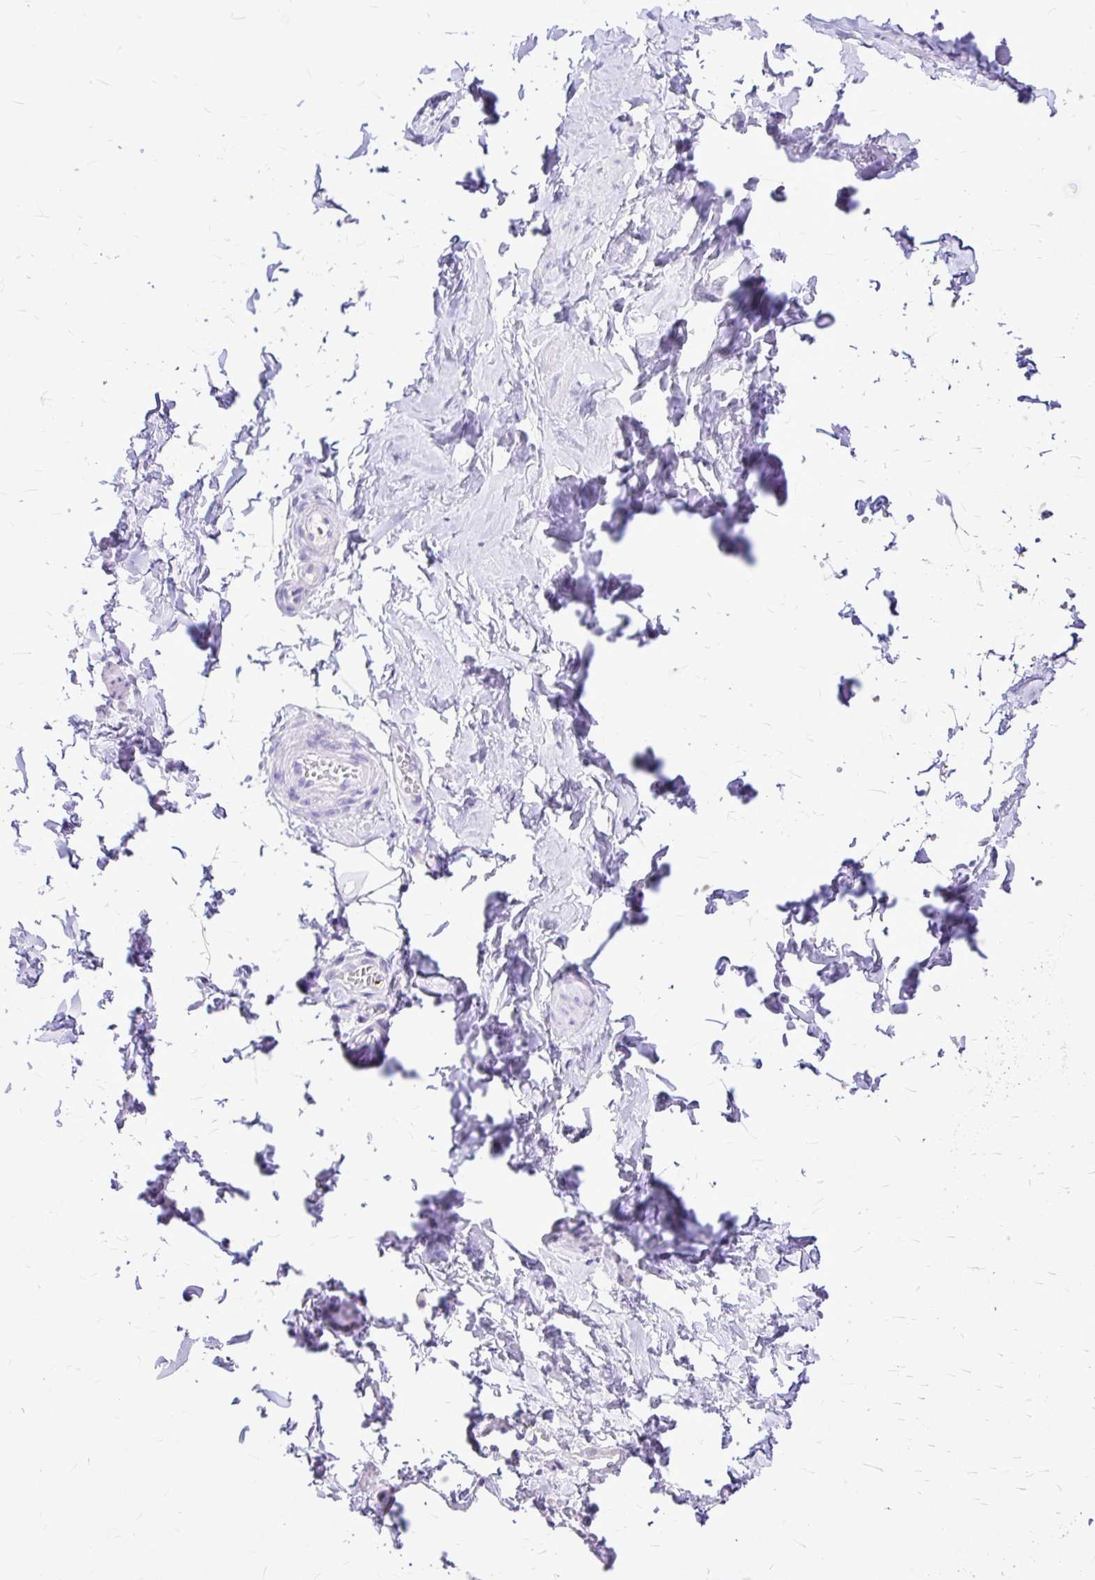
{"staining": {"intensity": "negative", "quantity": "none", "location": "none"}, "tissue": "adipose tissue", "cell_type": "Adipocytes", "image_type": "normal", "snomed": [{"axis": "morphology", "description": "Normal tissue, NOS"}, {"axis": "topography", "description": "Epididymis, spermatic cord, NOS"}, {"axis": "topography", "description": "Epididymis"}, {"axis": "topography", "description": "Peripheral nerve tissue"}], "caption": "Immunohistochemistry (IHC) histopathology image of benign human adipose tissue stained for a protein (brown), which reveals no positivity in adipocytes.", "gene": "CLEC1B", "patient": {"sex": "male", "age": 29}}